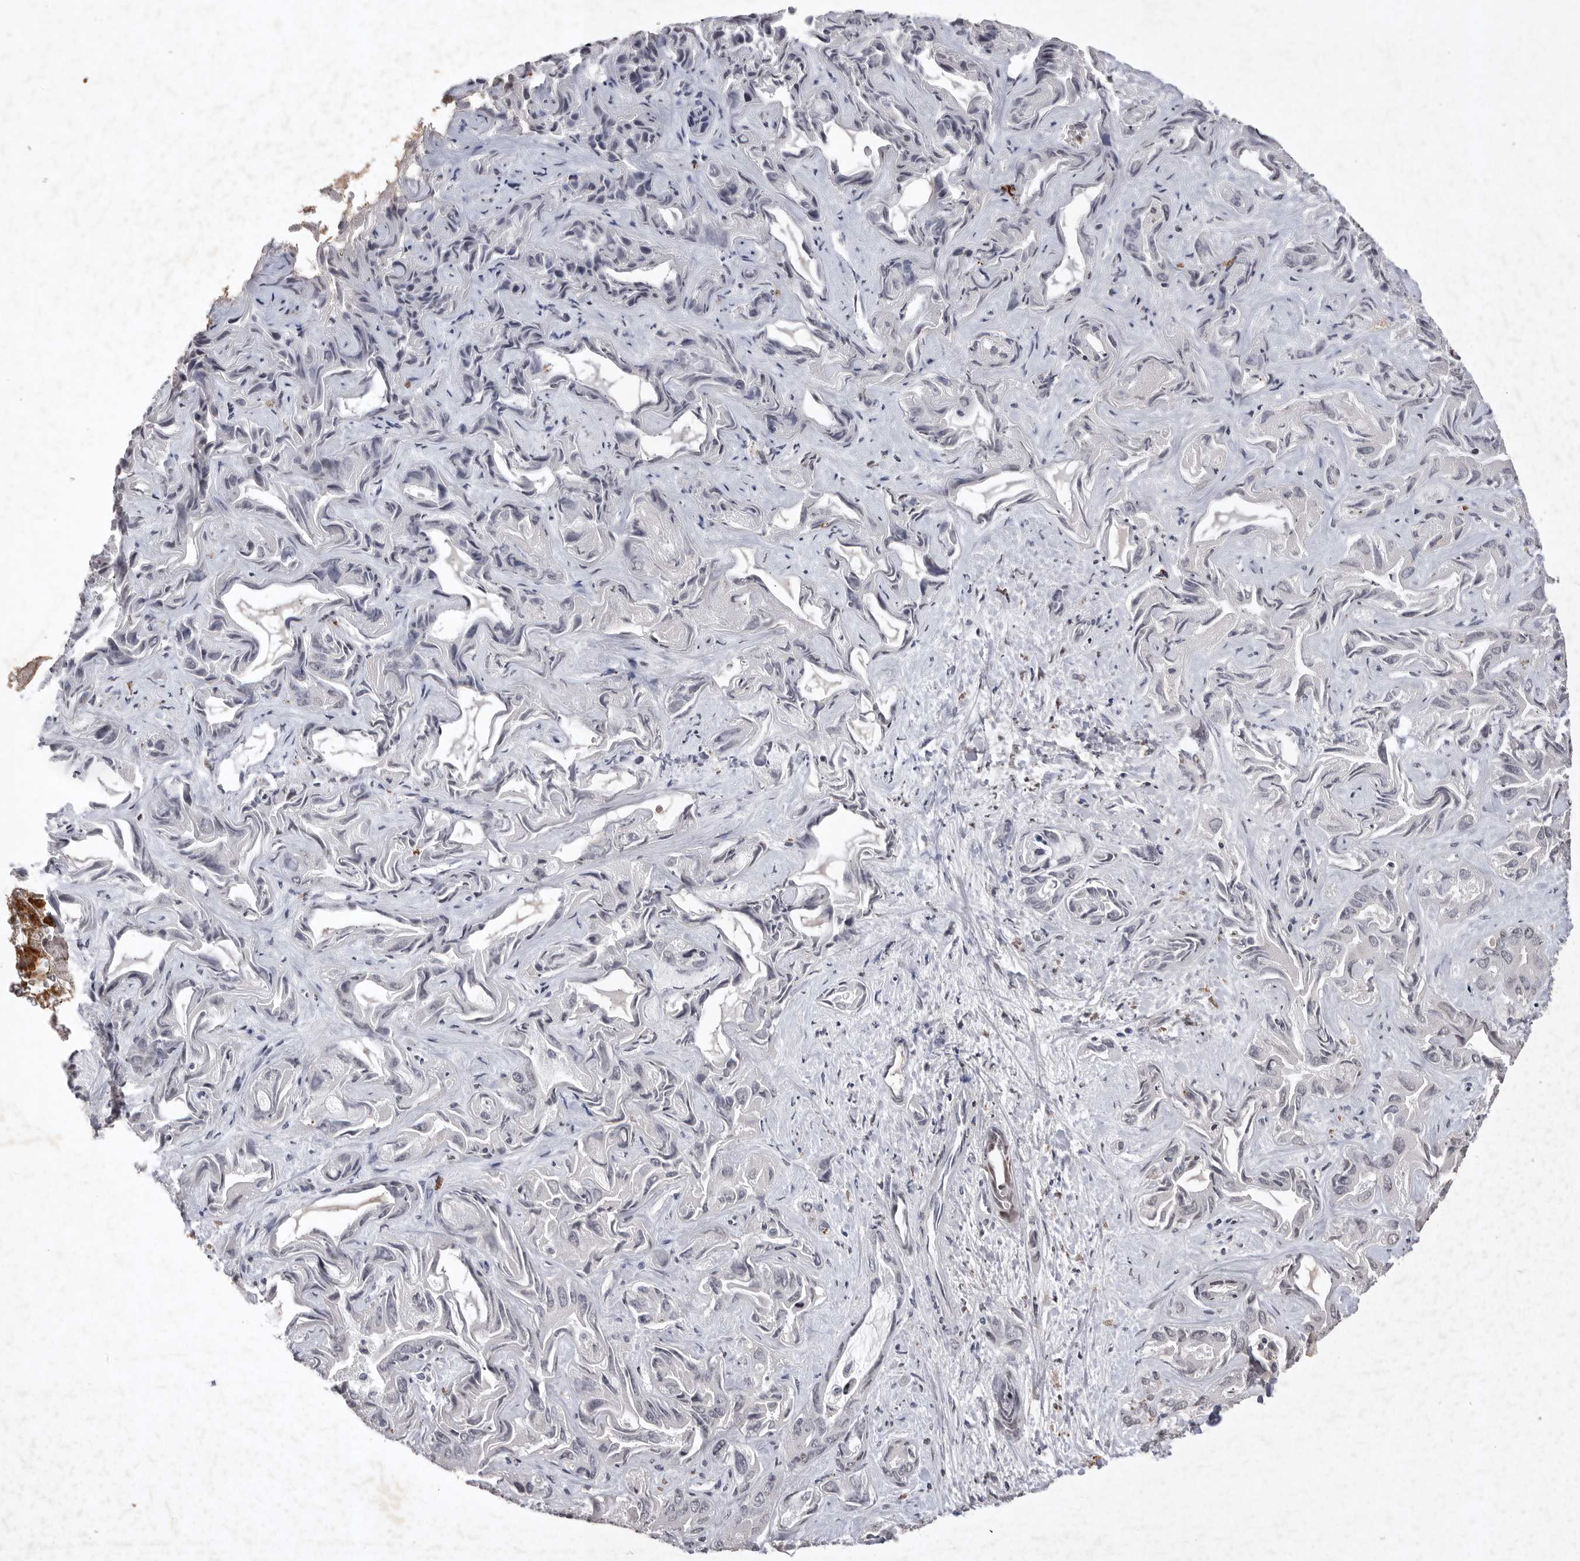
{"staining": {"intensity": "negative", "quantity": "none", "location": "none"}, "tissue": "liver cancer", "cell_type": "Tumor cells", "image_type": "cancer", "snomed": [{"axis": "morphology", "description": "Cholangiocarcinoma"}, {"axis": "topography", "description": "Liver"}], "caption": "IHC image of liver cancer stained for a protein (brown), which exhibits no positivity in tumor cells.", "gene": "APLNR", "patient": {"sex": "female", "age": 52}}